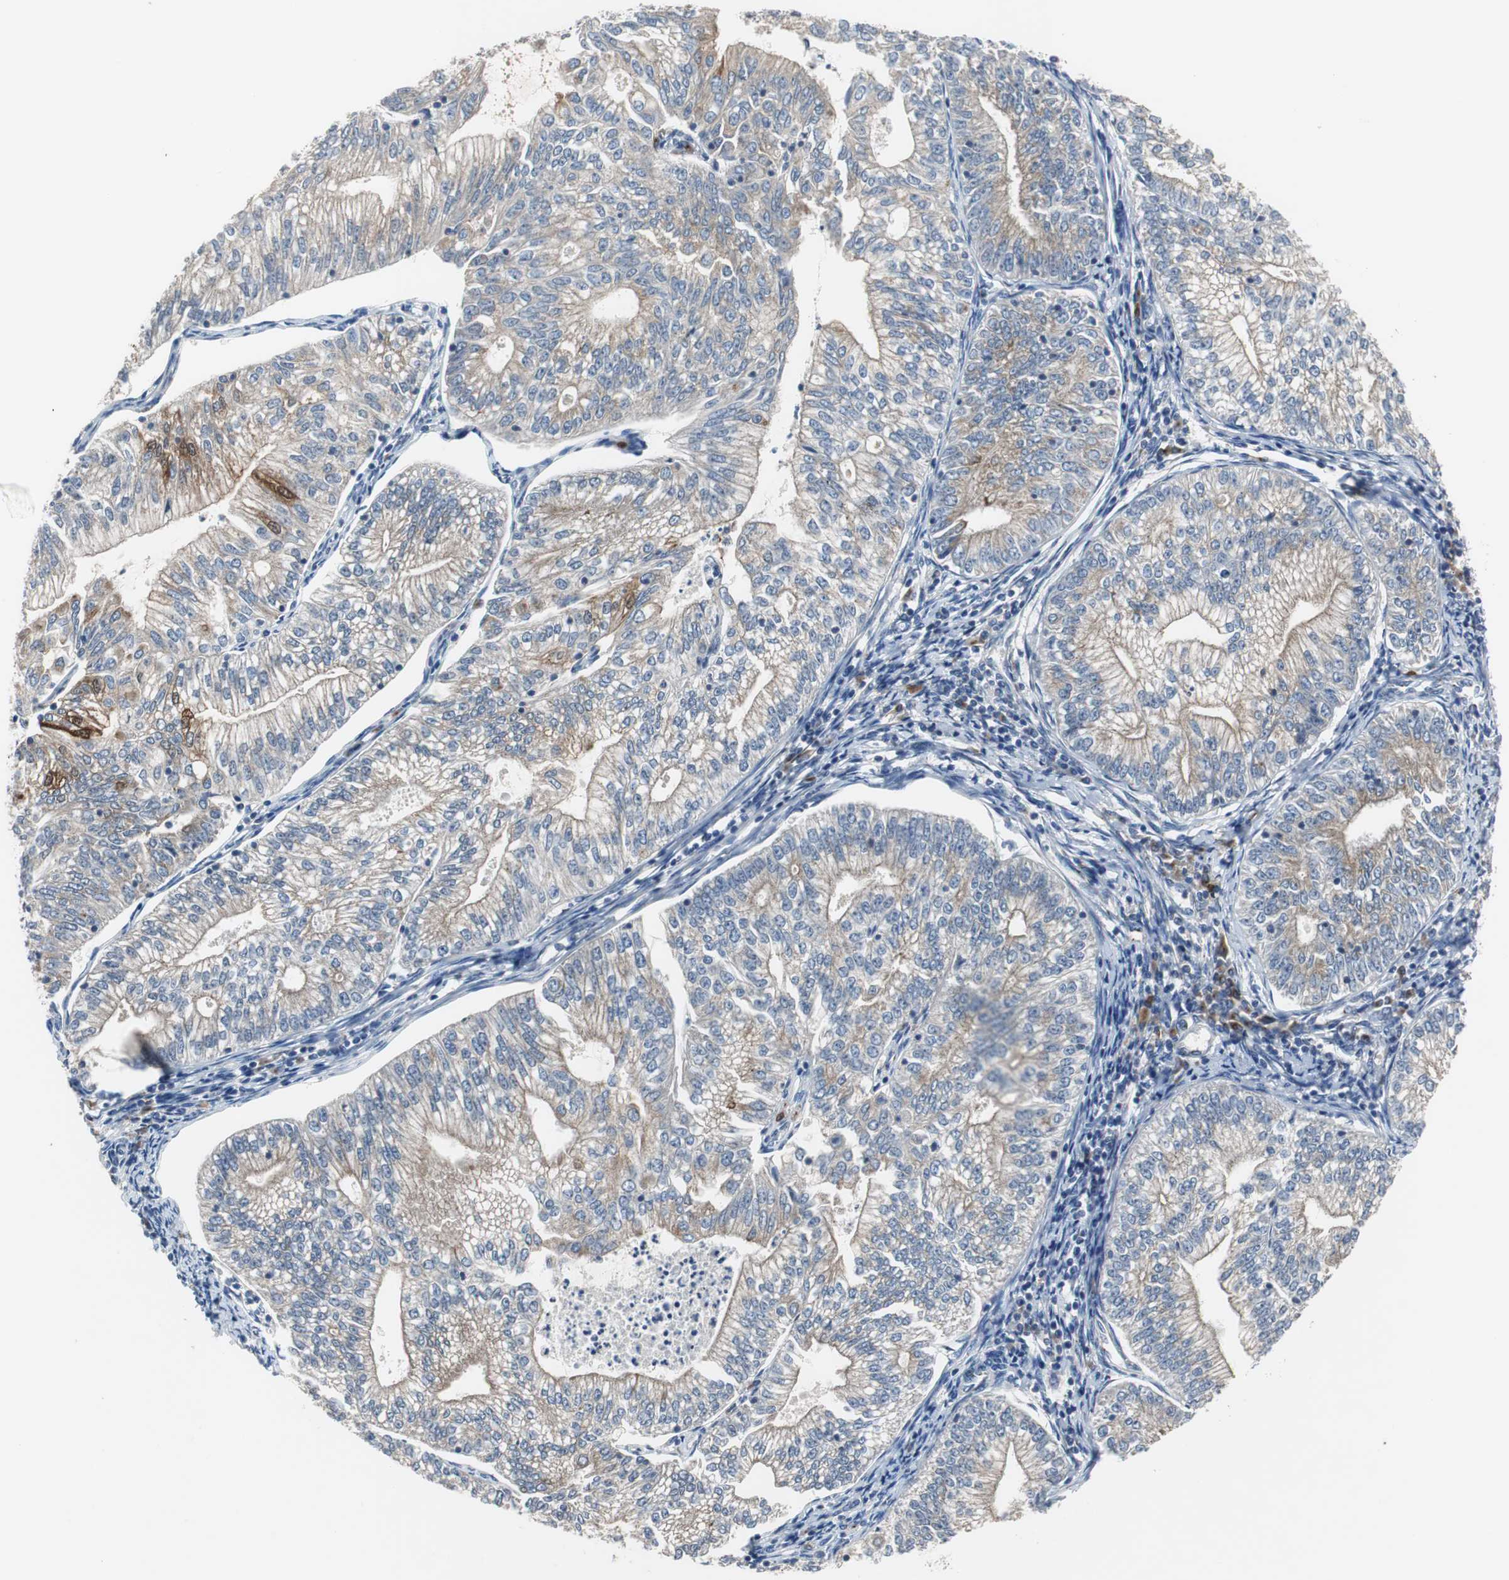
{"staining": {"intensity": "moderate", "quantity": "25%-75%", "location": "cytoplasmic/membranous"}, "tissue": "endometrial cancer", "cell_type": "Tumor cells", "image_type": "cancer", "snomed": [{"axis": "morphology", "description": "Adenocarcinoma, NOS"}, {"axis": "topography", "description": "Endometrium"}], "caption": "This image shows immunohistochemistry staining of human endometrial adenocarcinoma, with medium moderate cytoplasmic/membranous expression in about 25%-75% of tumor cells.", "gene": "CALB2", "patient": {"sex": "female", "age": 69}}